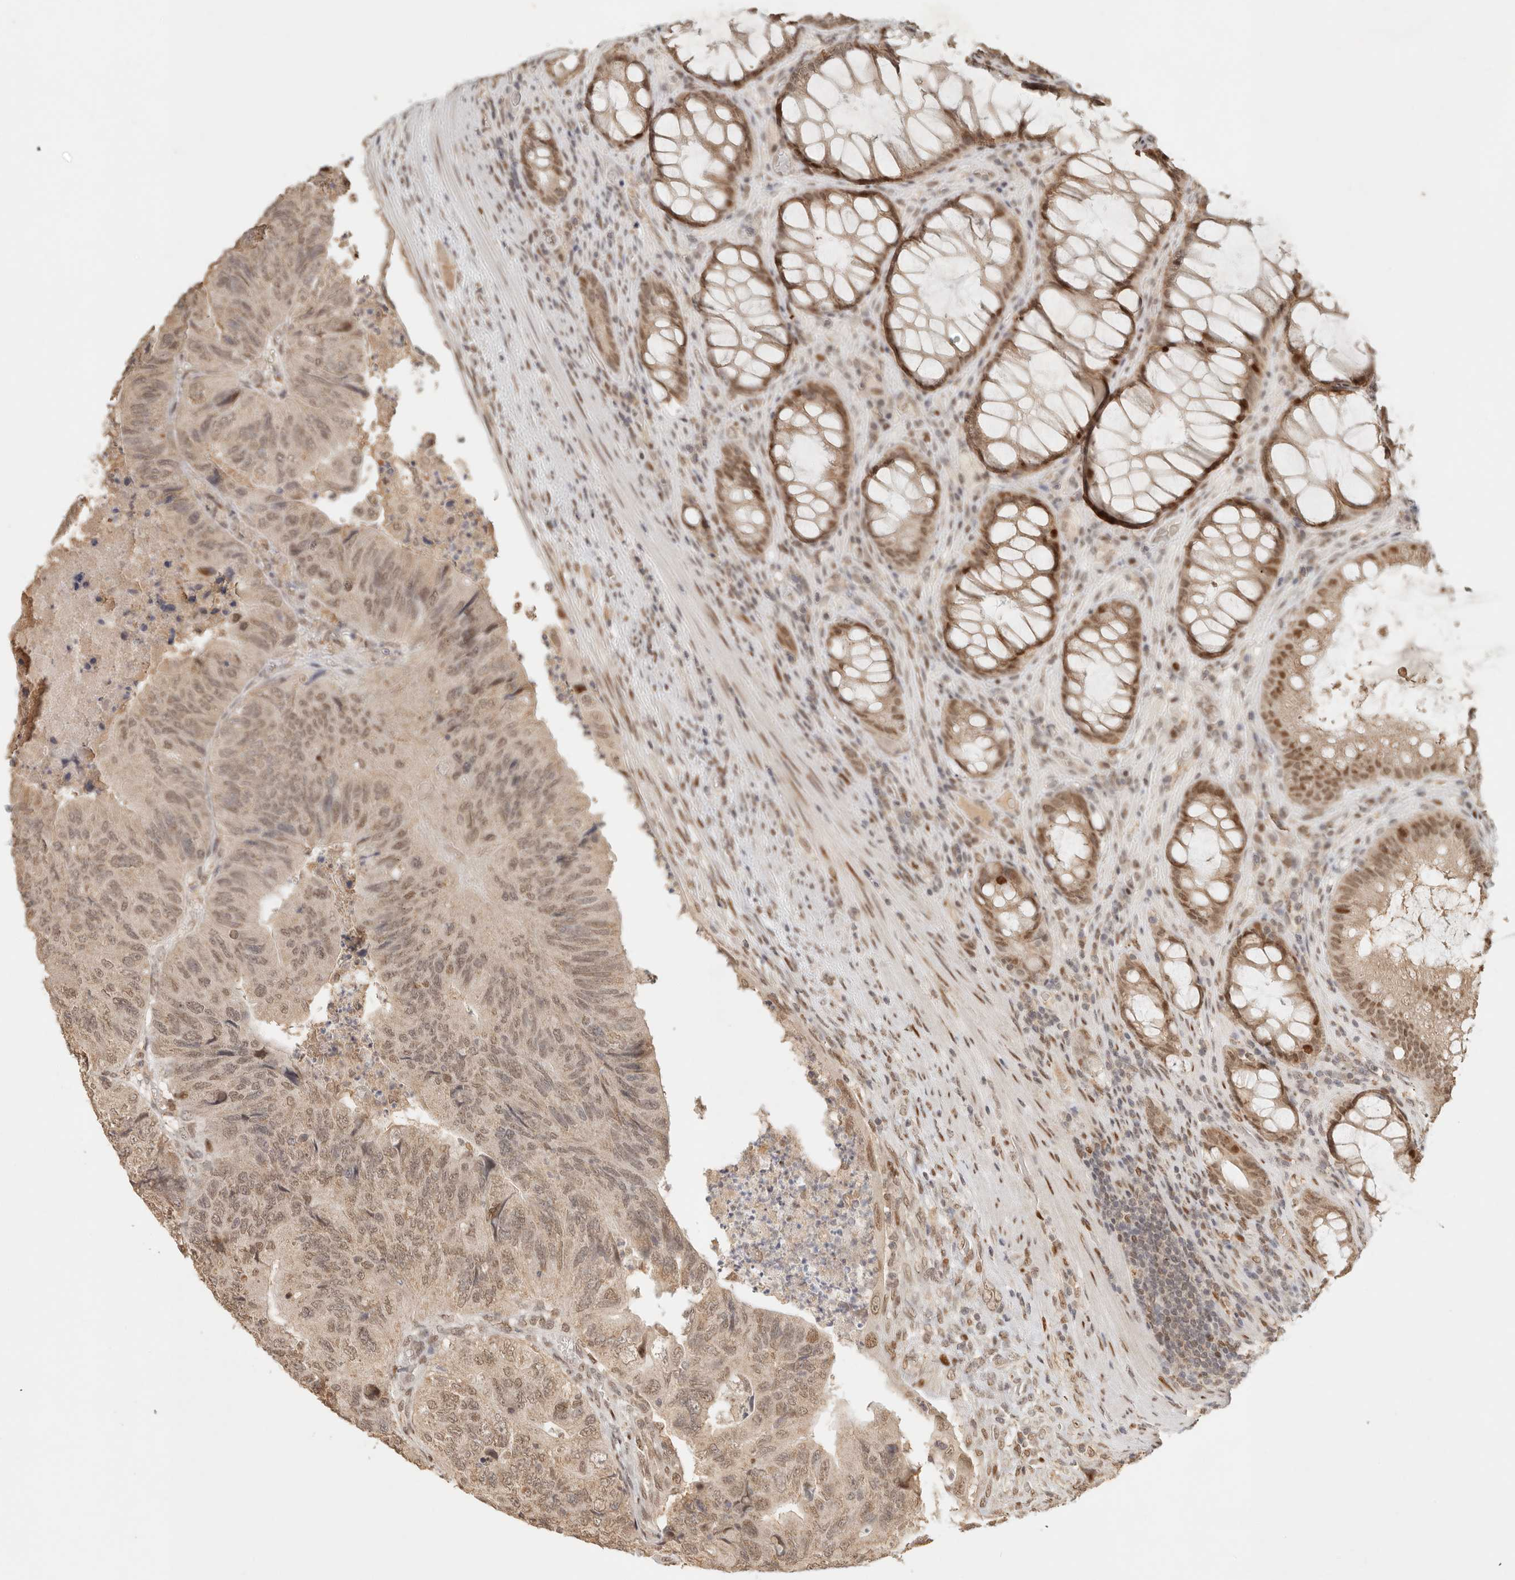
{"staining": {"intensity": "moderate", "quantity": ">75%", "location": "nuclear"}, "tissue": "colorectal cancer", "cell_type": "Tumor cells", "image_type": "cancer", "snomed": [{"axis": "morphology", "description": "Adenocarcinoma, NOS"}, {"axis": "topography", "description": "Rectum"}], "caption": "Approximately >75% of tumor cells in human colorectal adenocarcinoma exhibit moderate nuclear protein expression as visualized by brown immunohistochemical staining.", "gene": "NPAS2", "patient": {"sex": "male", "age": 63}}